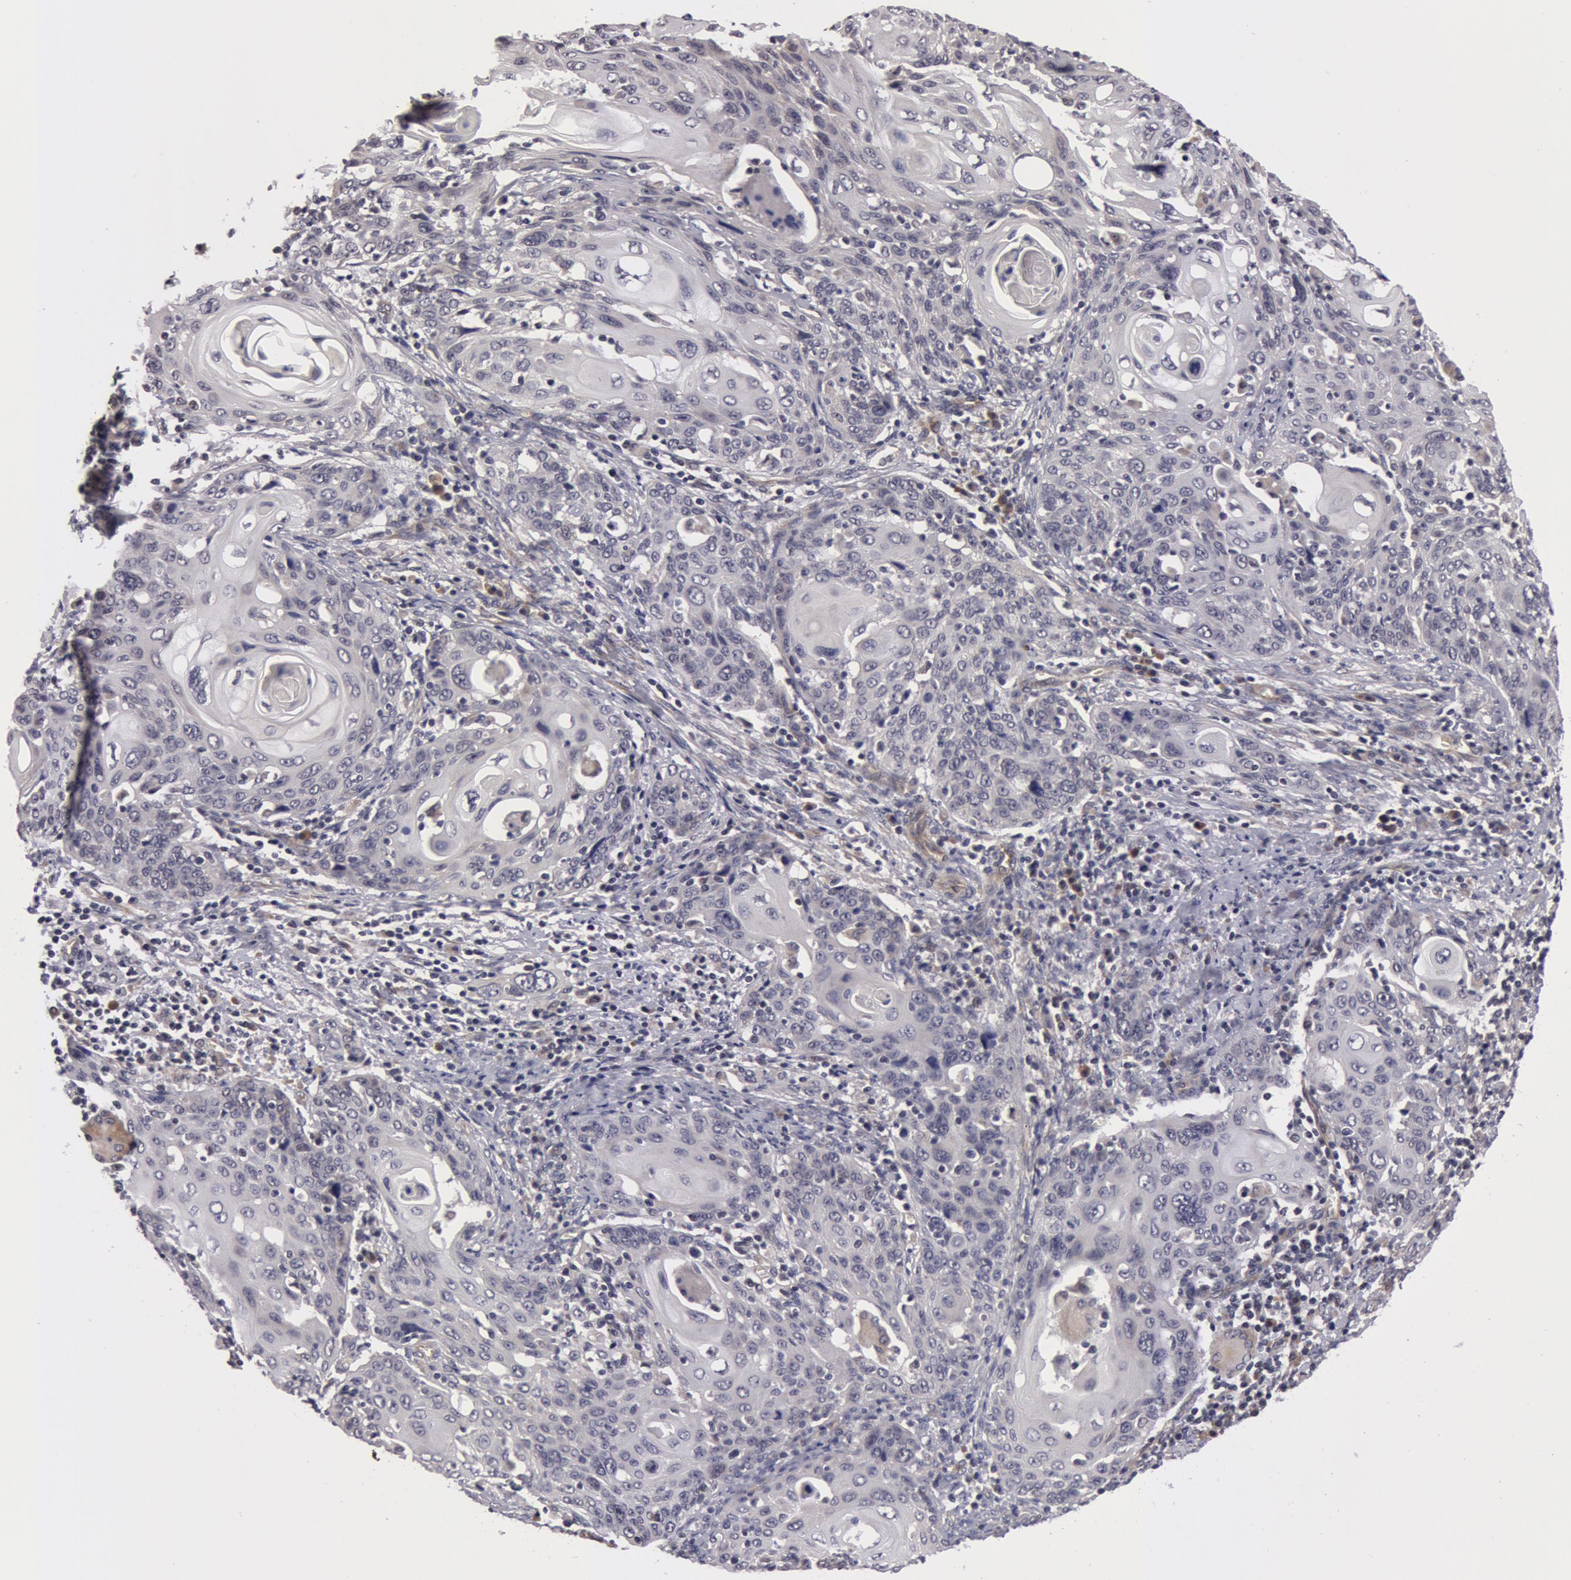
{"staining": {"intensity": "negative", "quantity": "none", "location": "none"}, "tissue": "cervical cancer", "cell_type": "Tumor cells", "image_type": "cancer", "snomed": [{"axis": "morphology", "description": "Squamous cell carcinoma, NOS"}, {"axis": "topography", "description": "Cervix"}], "caption": "DAB immunohistochemical staining of human squamous cell carcinoma (cervical) demonstrates no significant positivity in tumor cells.", "gene": "SYTL4", "patient": {"sex": "female", "age": 54}}